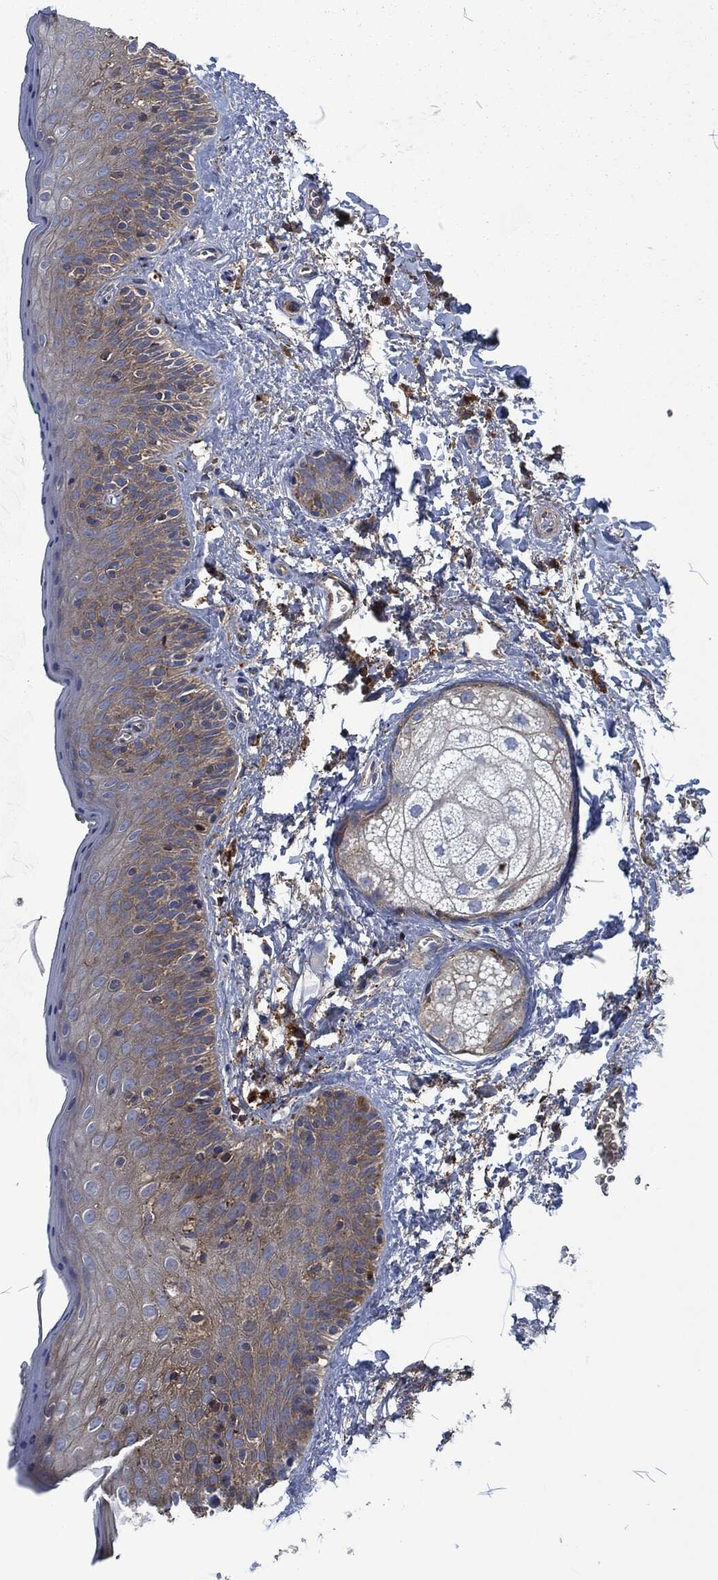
{"staining": {"intensity": "weak", "quantity": "<25%", "location": "cytoplasmic/membranous"}, "tissue": "vagina", "cell_type": "Squamous epithelial cells", "image_type": "normal", "snomed": [{"axis": "morphology", "description": "Normal tissue, NOS"}, {"axis": "topography", "description": "Vagina"}], "caption": "This is an immunohistochemistry (IHC) image of normal vagina. There is no staining in squamous epithelial cells.", "gene": "LGALS9", "patient": {"sex": "female", "age": 66}}